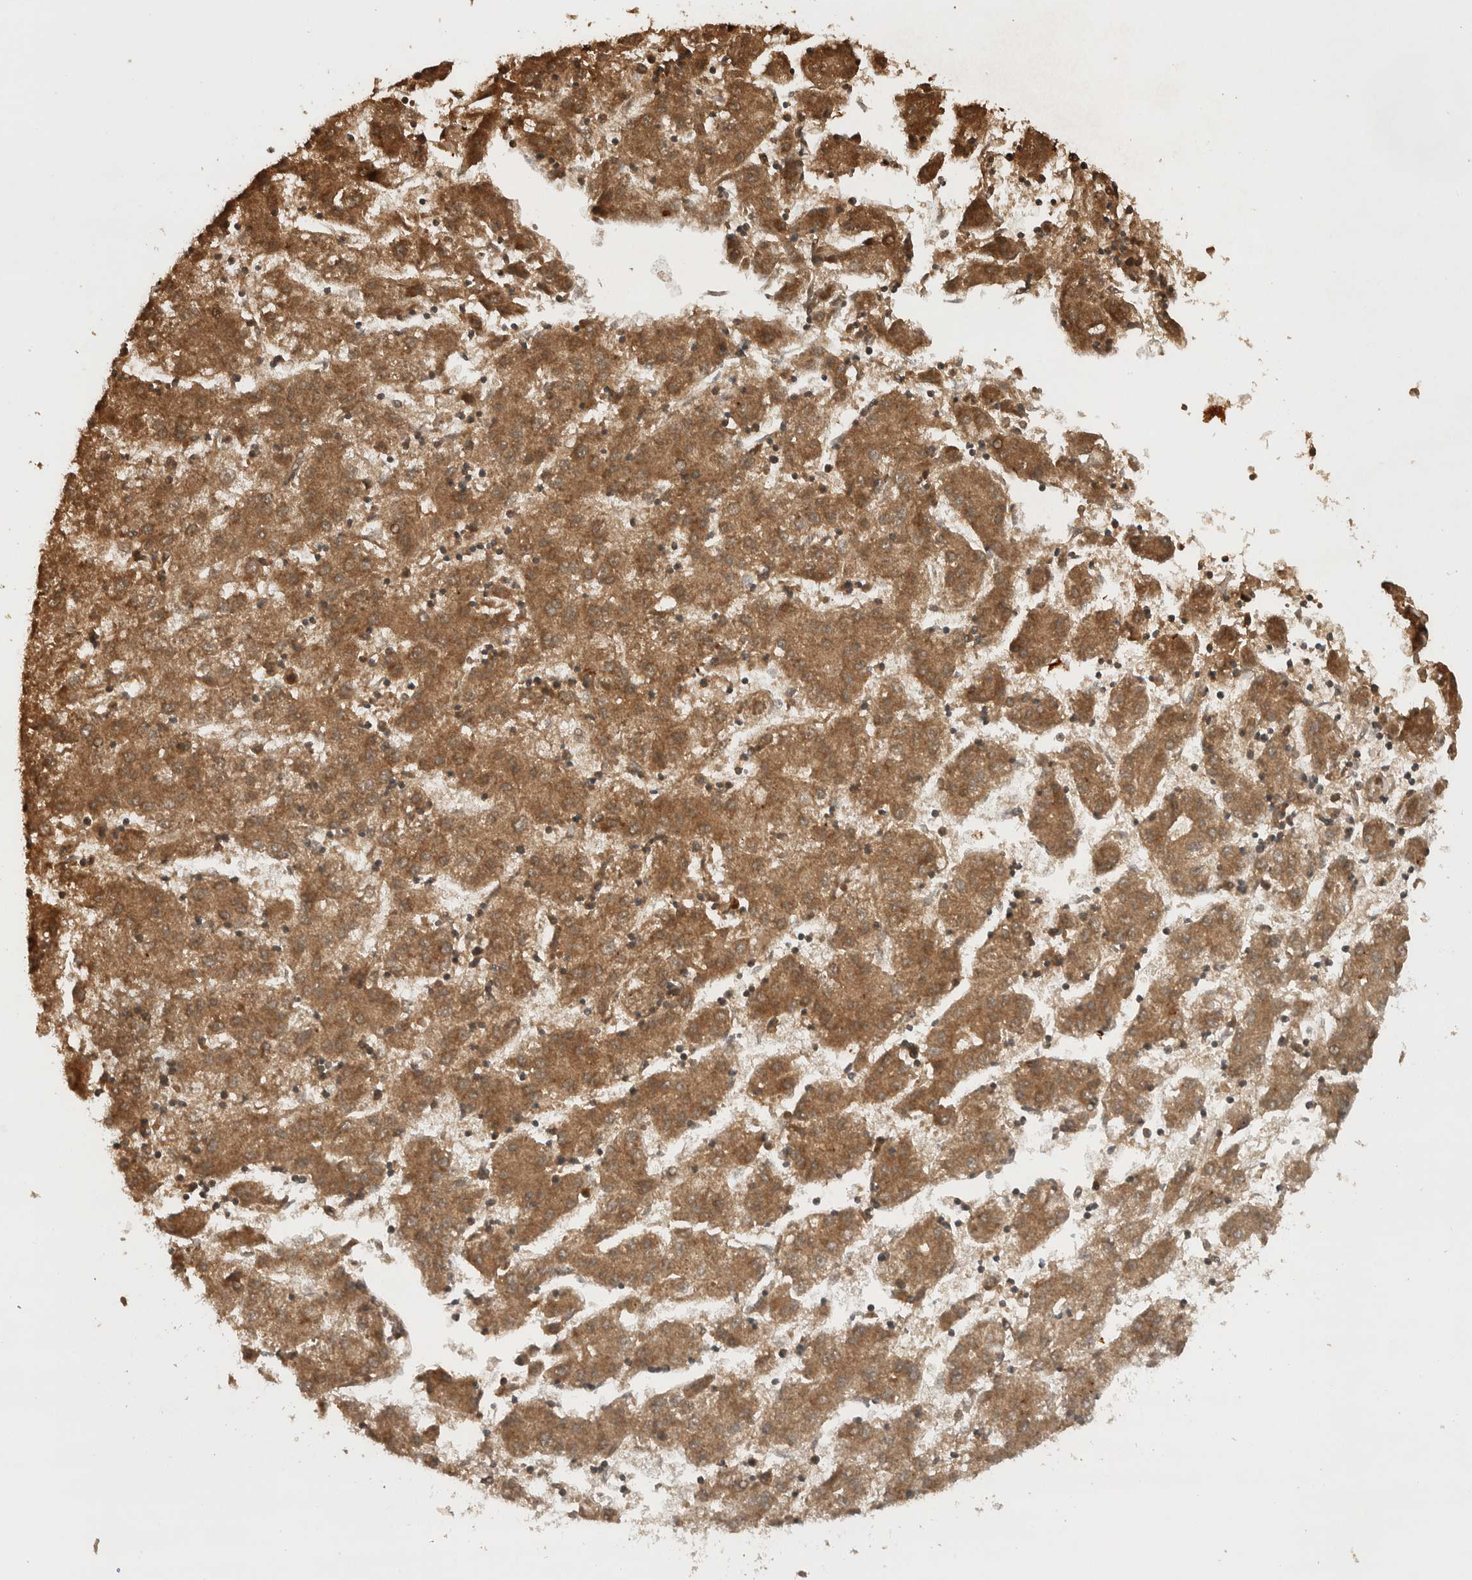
{"staining": {"intensity": "moderate", "quantity": ">75%", "location": "cytoplasmic/membranous"}, "tissue": "liver cancer", "cell_type": "Tumor cells", "image_type": "cancer", "snomed": [{"axis": "morphology", "description": "Carcinoma, Hepatocellular, NOS"}, {"axis": "topography", "description": "Liver"}], "caption": "Protein analysis of liver cancer (hepatocellular carcinoma) tissue reveals moderate cytoplasmic/membranous staining in approximately >75% of tumor cells. (brown staining indicates protein expression, while blue staining denotes nuclei).", "gene": "PRDX4", "patient": {"sex": "male", "age": 72}}